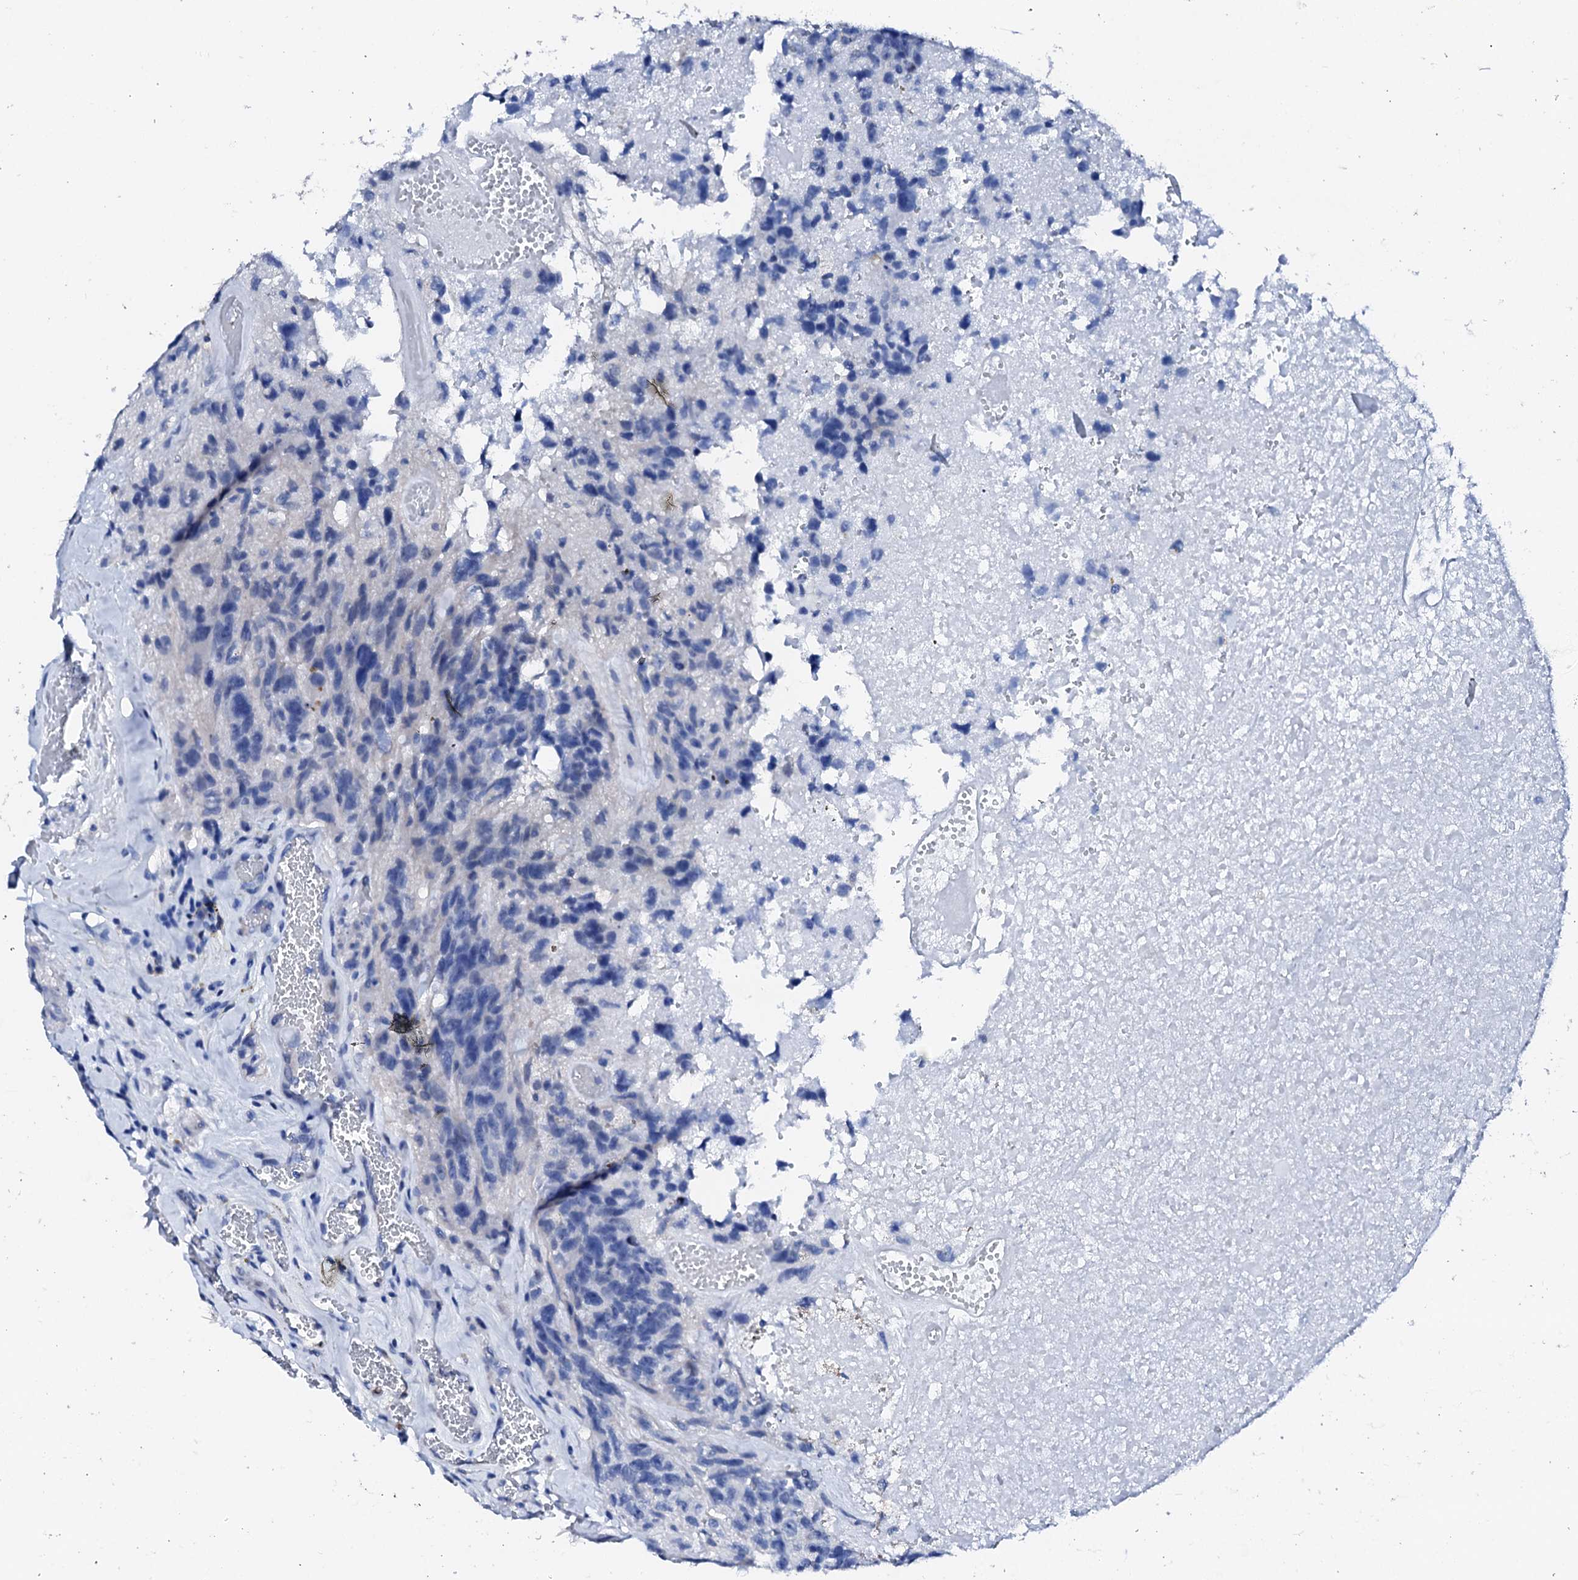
{"staining": {"intensity": "negative", "quantity": "none", "location": "none"}, "tissue": "glioma", "cell_type": "Tumor cells", "image_type": "cancer", "snomed": [{"axis": "morphology", "description": "Glioma, malignant, High grade"}, {"axis": "topography", "description": "Brain"}], "caption": "IHC of human malignant glioma (high-grade) demonstrates no expression in tumor cells. The staining was performed using DAB to visualize the protein expression in brown, while the nuclei were stained in blue with hematoxylin (Magnification: 20x).", "gene": "NRIP2", "patient": {"sex": "male", "age": 69}}